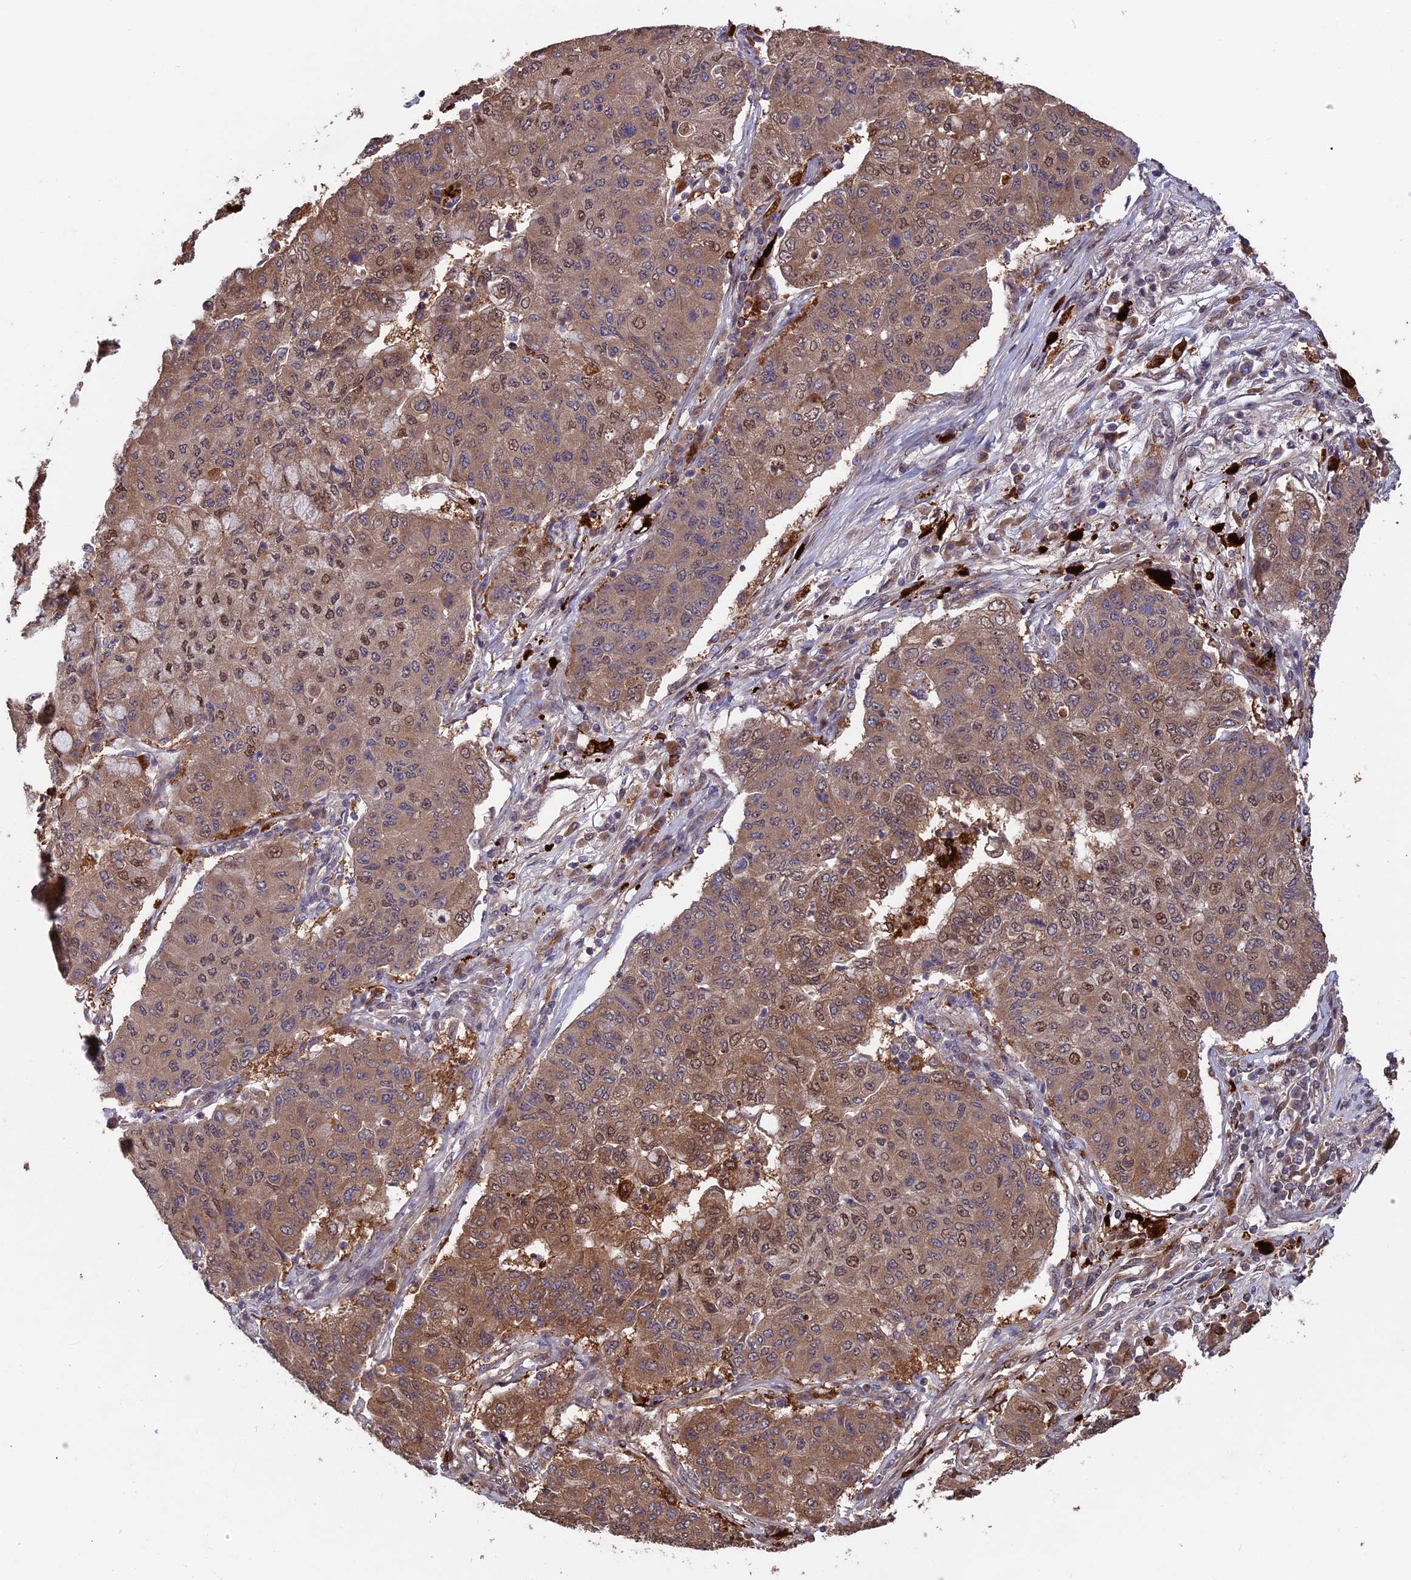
{"staining": {"intensity": "moderate", "quantity": ">75%", "location": "cytoplasmic/membranous,nuclear"}, "tissue": "lung cancer", "cell_type": "Tumor cells", "image_type": "cancer", "snomed": [{"axis": "morphology", "description": "Squamous cell carcinoma, NOS"}, {"axis": "topography", "description": "Lung"}], "caption": "A brown stain labels moderate cytoplasmic/membranous and nuclear expression of a protein in human lung cancer tumor cells.", "gene": "MAST2", "patient": {"sex": "male", "age": 74}}